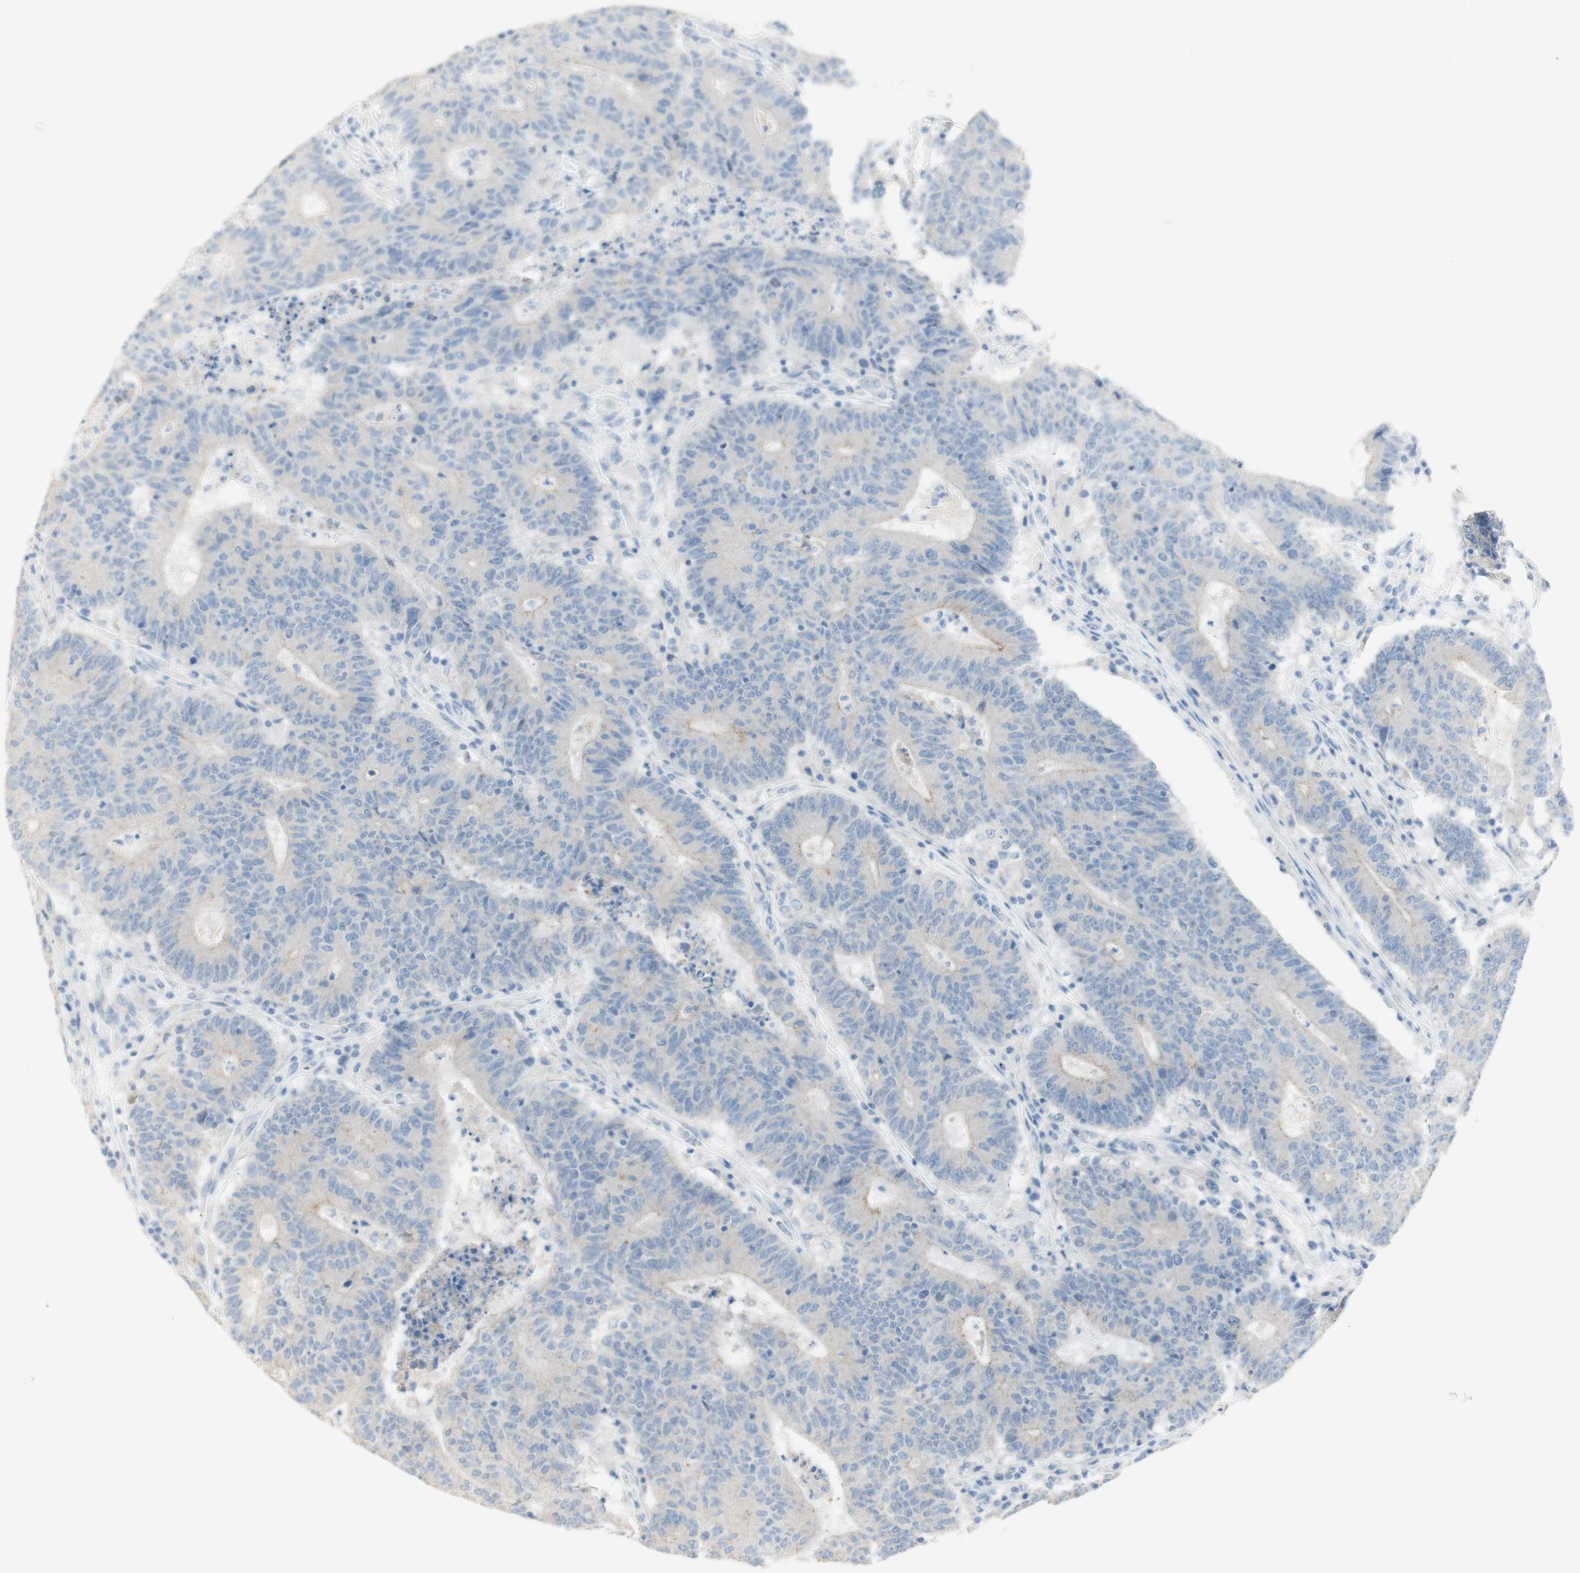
{"staining": {"intensity": "negative", "quantity": "none", "location": "none"}, "tissue": "colorectal cancer", "cell_type": "Tumor cells", "image_type": "cancer", "snomed": [{"axis": "morphology", "description": "Normal tissue, NOS"}, {"axis": "morphology", "description": "Adenocarcinoma, NOS"}, {"axis": "topography", "description": "Colon"}], "caption": "Protein analysis of colorectal cancer exhibits no significant expression in tumor cells.", "gene": "ART3", "patient": {"sex": "female", "age": 75}}